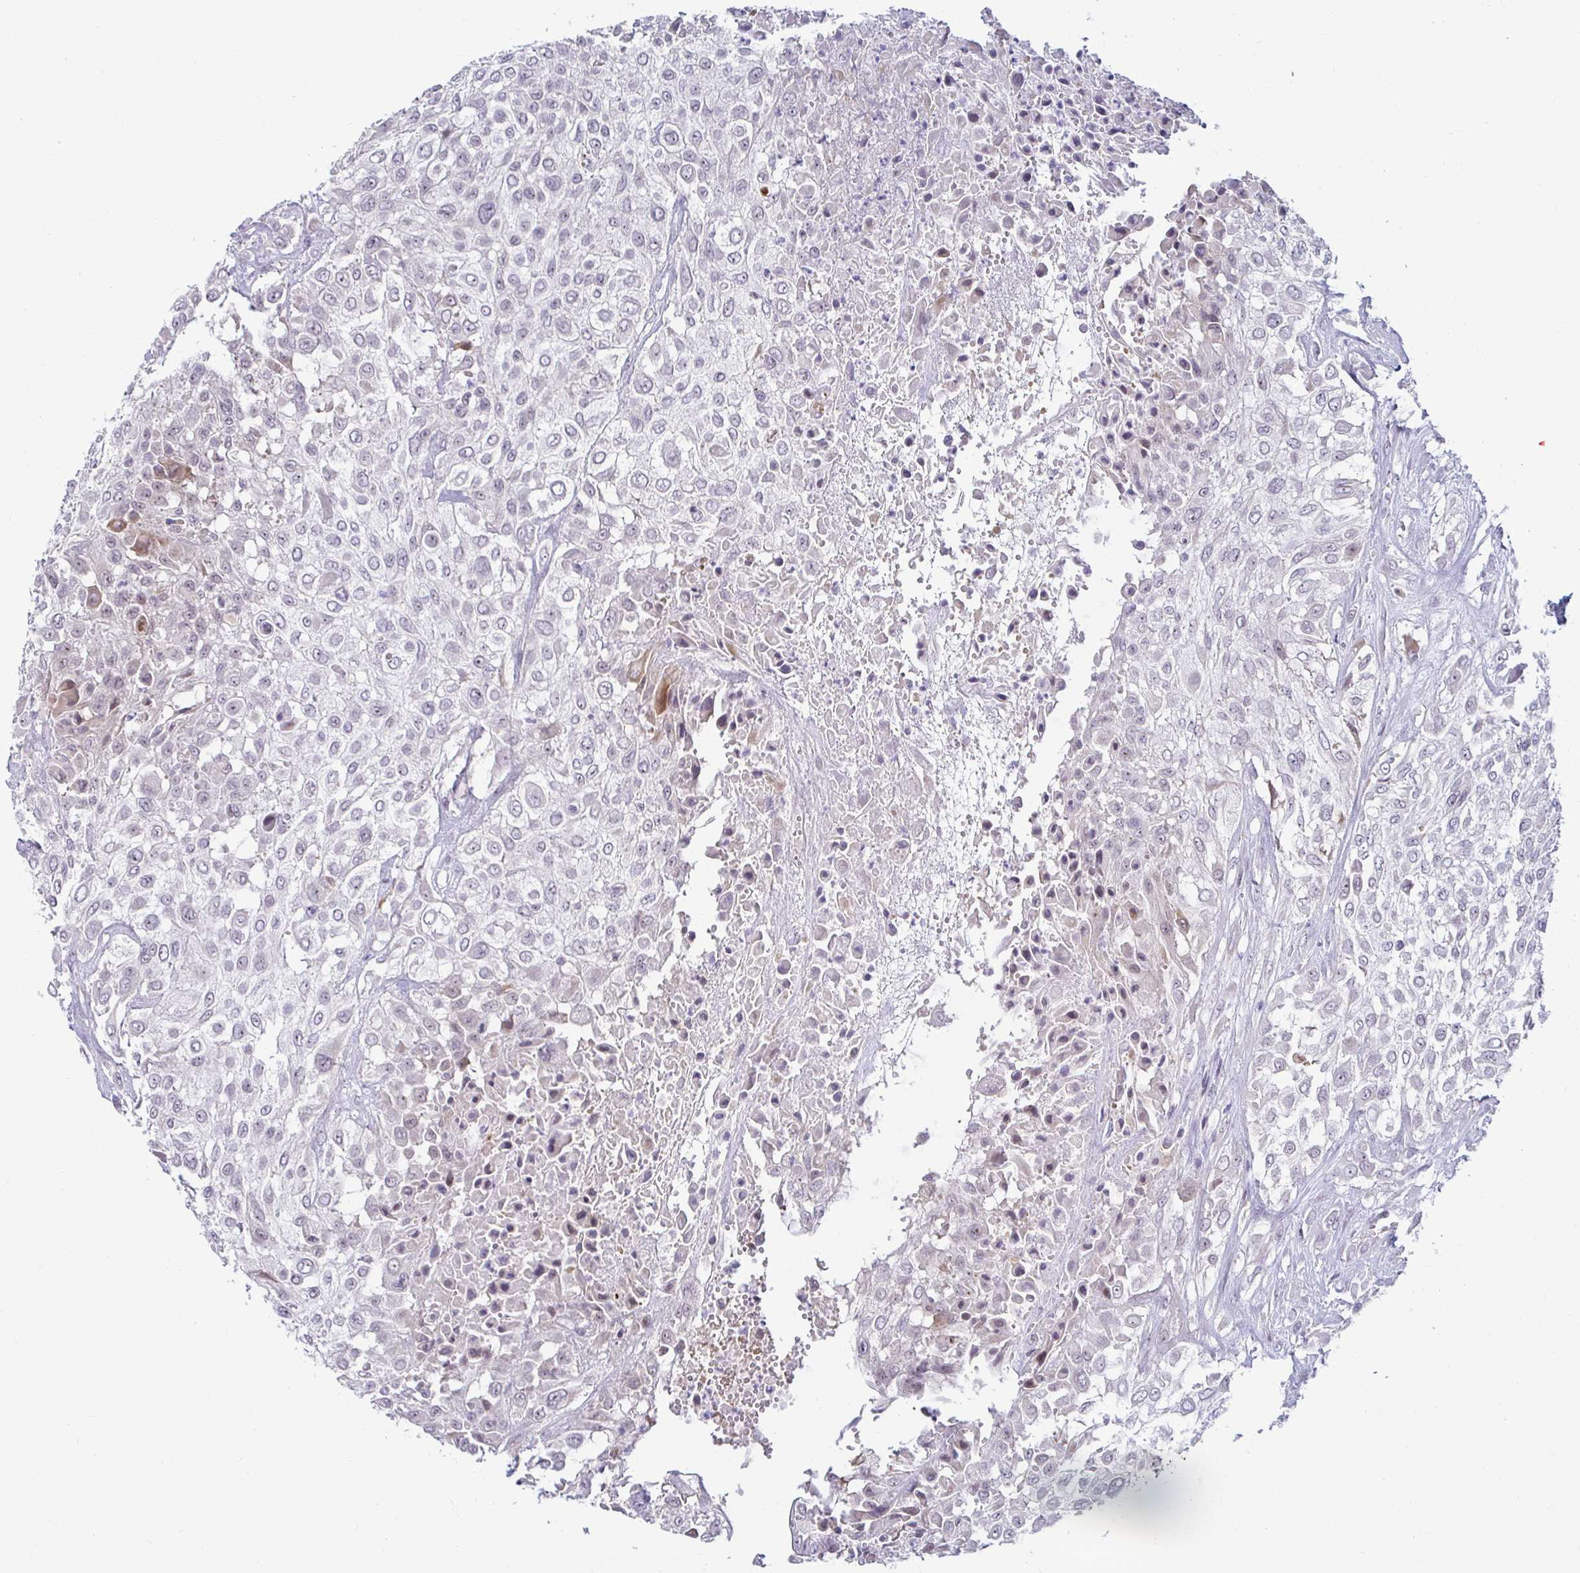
{"staining": {"intensity": "negative", "quantity": "none", "location": "none"}, "tissue": "urothelial cancer", "cell_type": "Tumor cells", "image_type": "cancer", "snomed": [{"axis": "morphology", "description": "Urothelial carcinoma, High grade"}, {"axis": "topography", "description": "Urinary bladder"}], "caption": "Tumor cells are negative for protein expression in human urothelial cancer.", "gene": "GSTM1", "patient": {"sex": "male", "age": 57}}